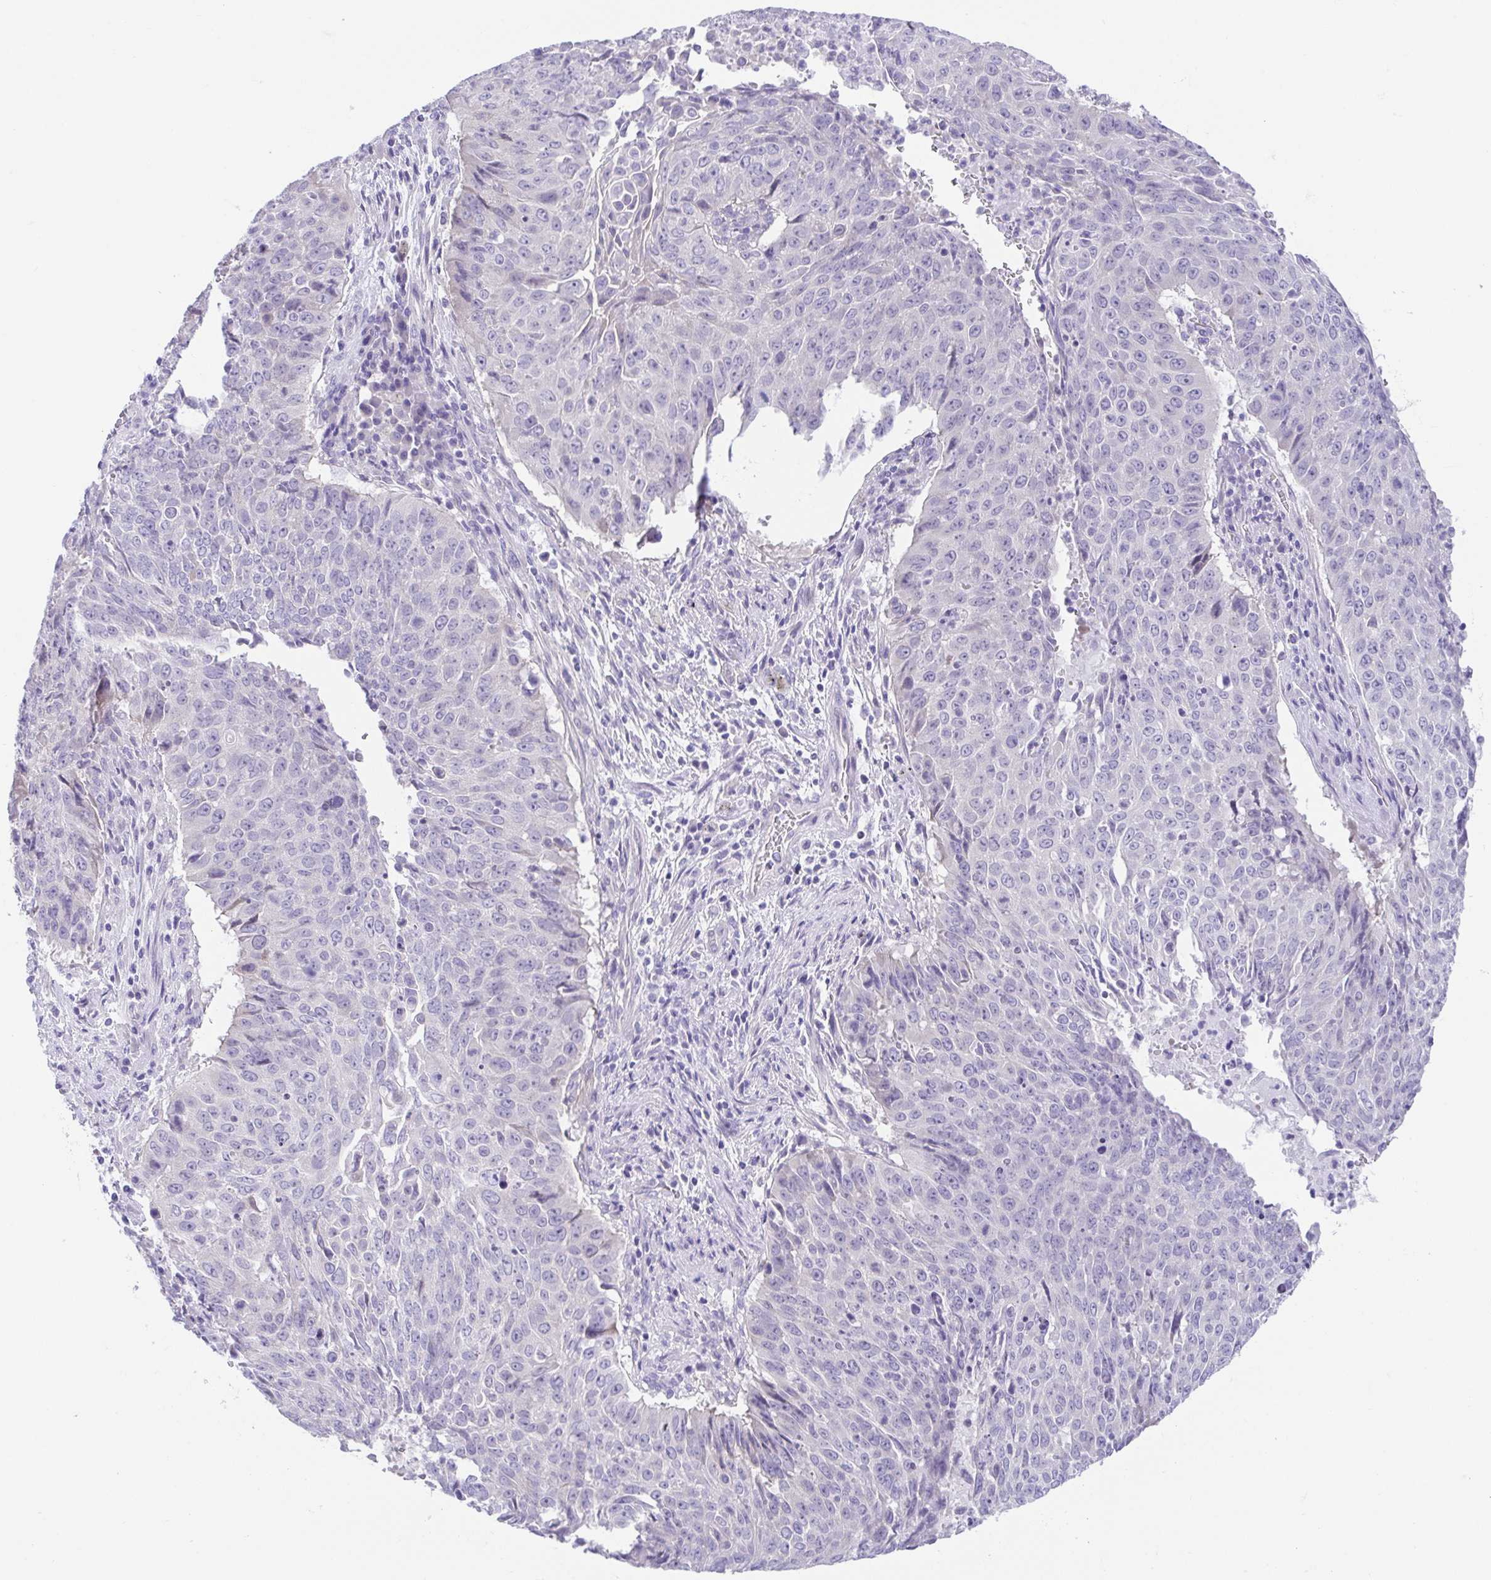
{"staining": {"intensity": "negative", "quantity": "none", "location": "none"}, "tissue": "lung cancer", "cell_type": "Tumor cells", "image_type": "cancer", "snomed": [{"axis": "morphology", "description": "Normal tissue, NOS"}, {"axis": "morphology", "description": "Squamous cell carcinoma, NOS"}, {"axis": "topography", "description": "Bronchus"}, {"axis": "topography", "description": "Lung"}], "caption": "IHC image of lung cancer stained for a protein (brown), which reveals no expression in tumor cells.", "gene": "LUZP4", "patient": {"sex": "male", "age": 64}}